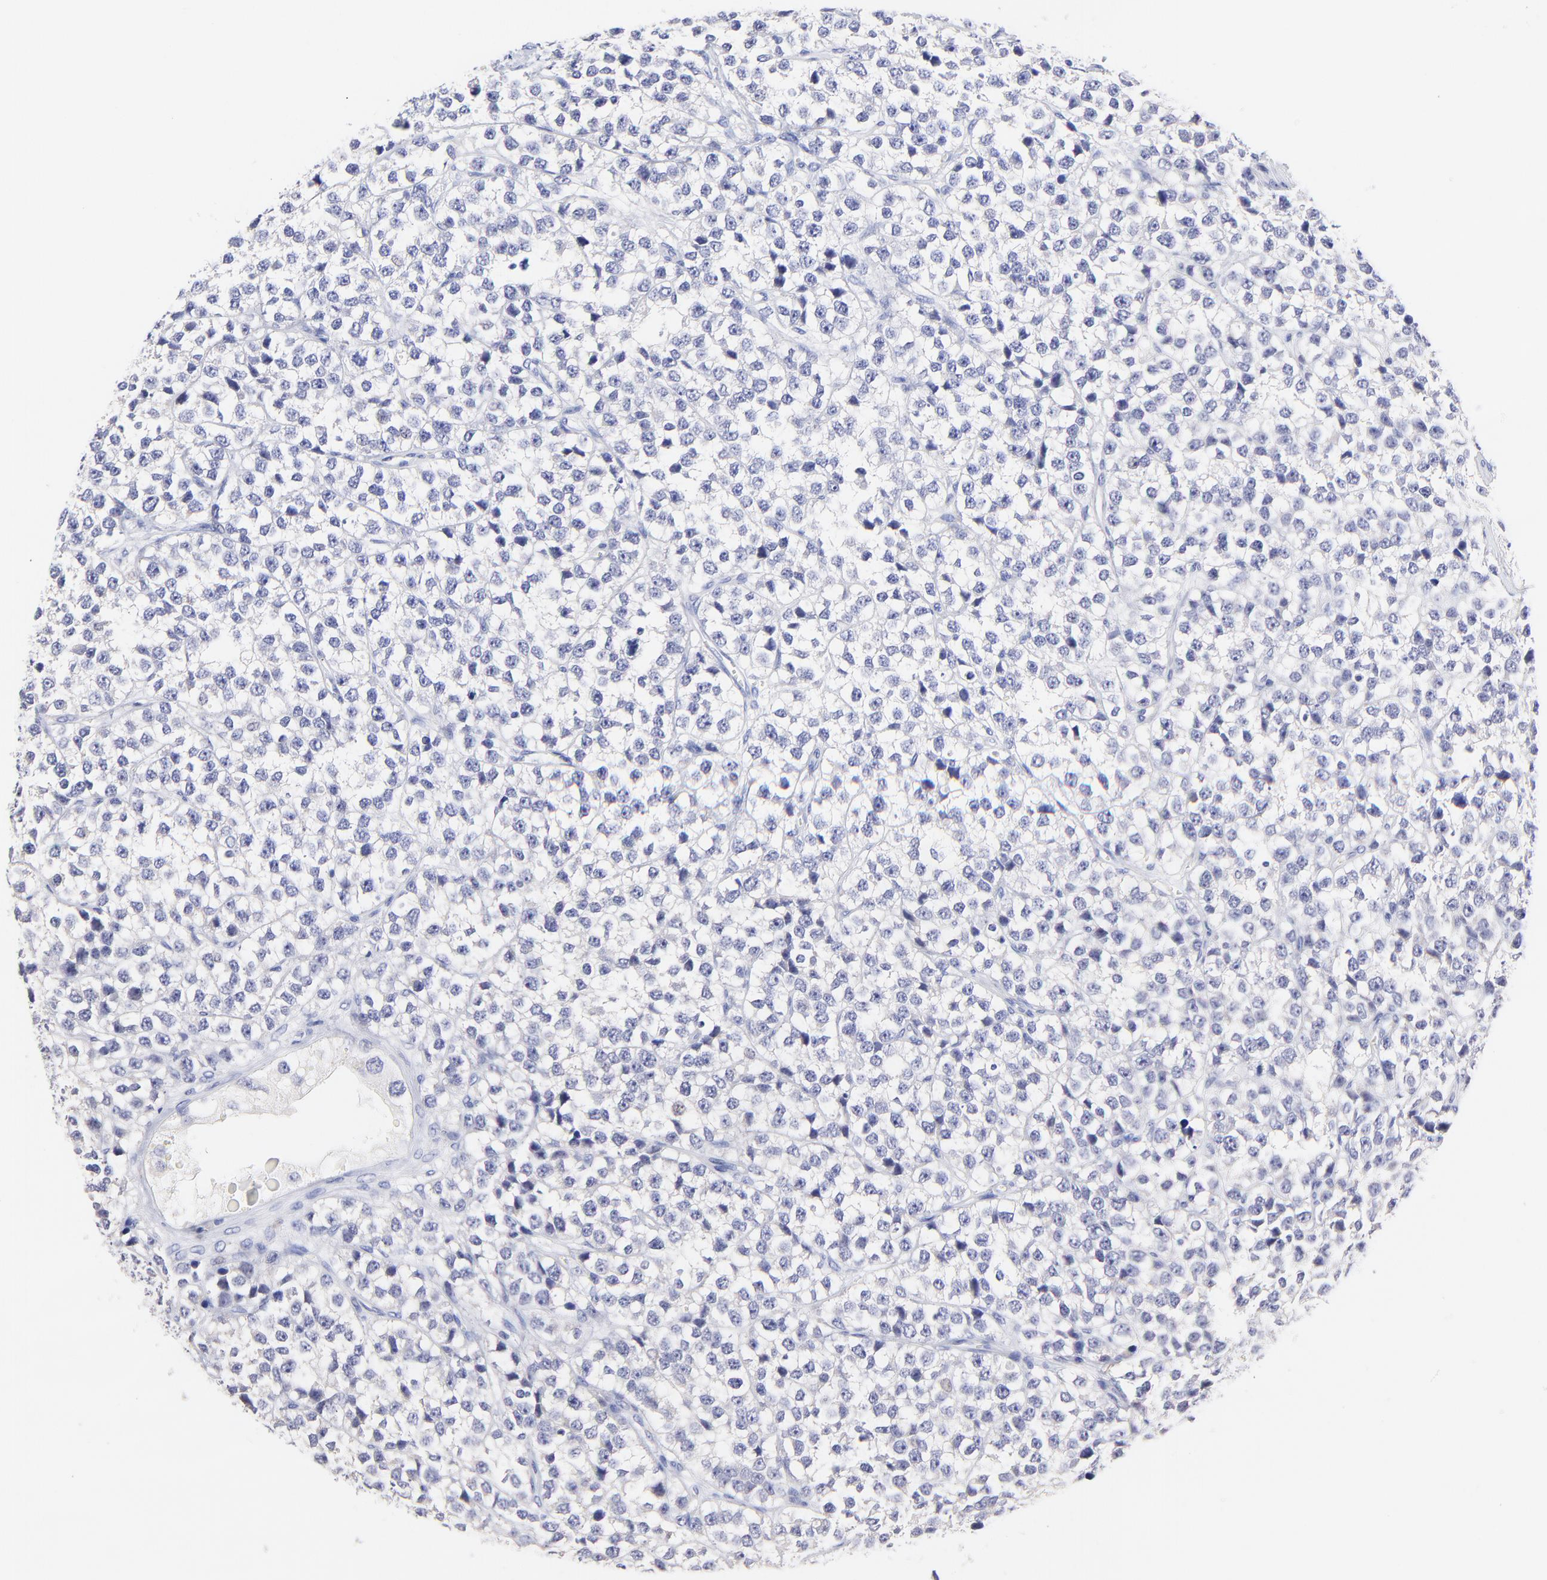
{"staining": {"intensity": "negative", "quantity": "none", "location": "none"}, "tissue": "testis cancer", "cell_type": "Tumor cells", "image_type": "cancer", "snomed": [{"axis": "morphology", "description": "Seminoma, NOS"}, {"axis": "topography", "description": "Testis"}], "caption": "An immunohistochemistry (IHC) histopathology image of testis cancer is shown. There is no staining in tumor cells of testis cancer.", "gene": "RAB3A", "patient": {"sex": "male", "age": 25}}